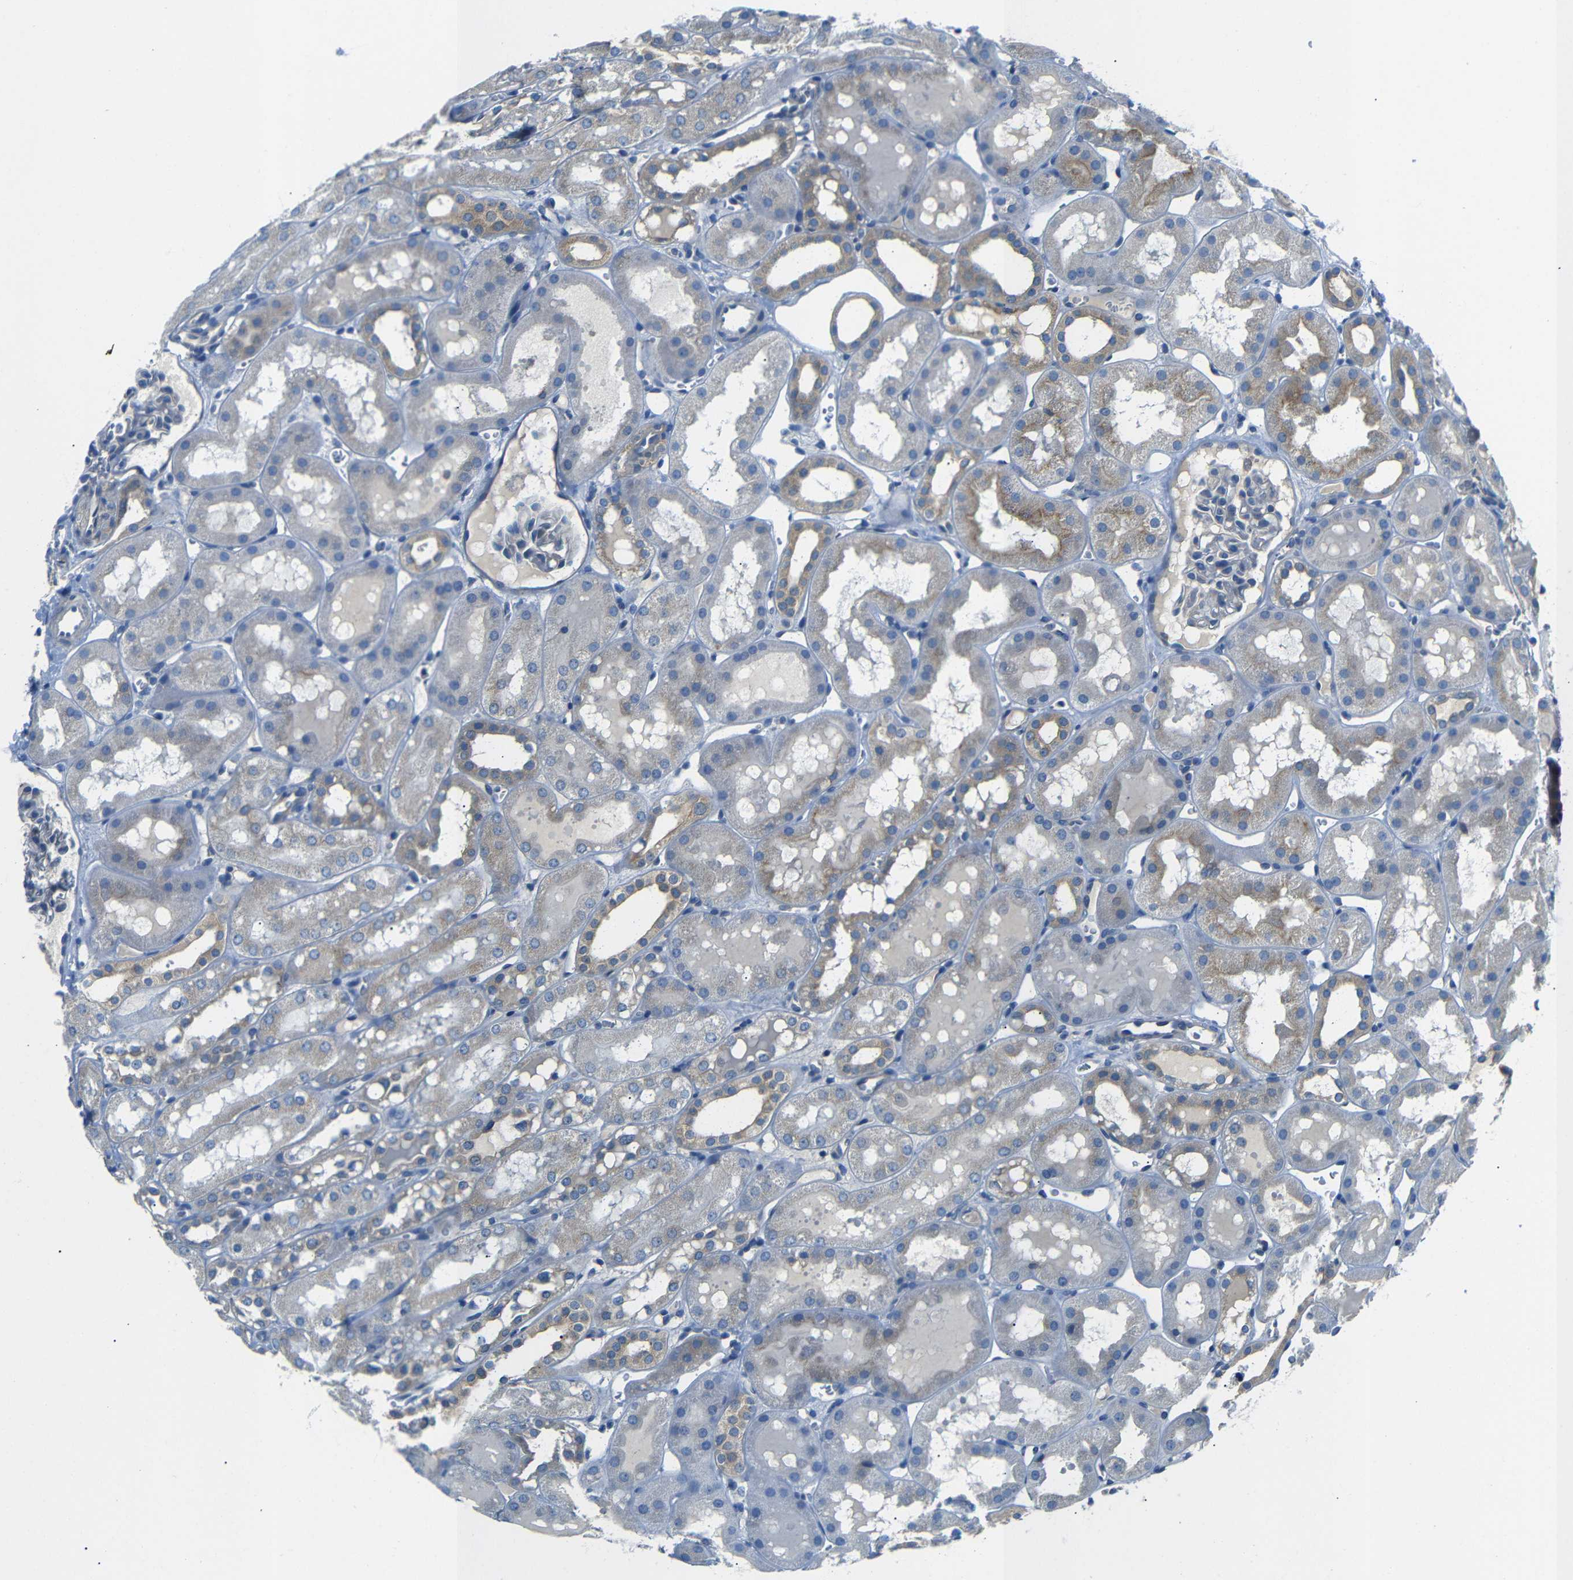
{"staining": {"intensity": "negative", "quantity": "none", "location": "none"}, "tissue": "kidney", "cell_type": "Cells in glomeruli", "image_type": "normal", "snomed": [{"axis": "morphology", "description": "Normal tissue, NOS"}, {"axis": "topography", "description": "Kidney"}, {"axis": "topography", "description": "Urinary bladder"}], "caption": "Protein analysis of benign kidney shows no significant positivity in cells in glomeruli.", "gene": "DCP1A", "patient": {"sex": "male", "age": 16}}